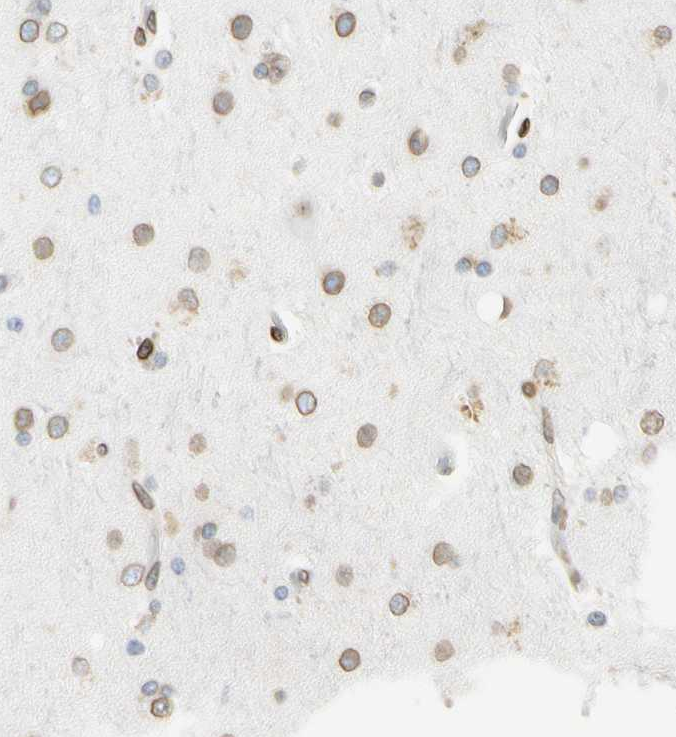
{"staining": {"intensity": "moderate", "quantity": "25%-75%", "location": "cytoplasmic/membranous,nuclear"}, "tissue": "glioma", "cell_type": "Tumor cells", "image_type": "cancer", "snomed": [{"axis": "morphology", "description": "Normal tissue, NOS"}, {"axis": "morphology", "description": "Glioma, malignant, High grade"}, {"axis": "topography", "description": "Cerebral cortex"}], "caption": "Glioma stained for a protein (brown) reveals moderate cytoplasmic/membranous and nuclear positive positivity in about 25%-75% of tumor cells.", "gene": "SUN1", "patient": {"sex": "male", "age": 77}}